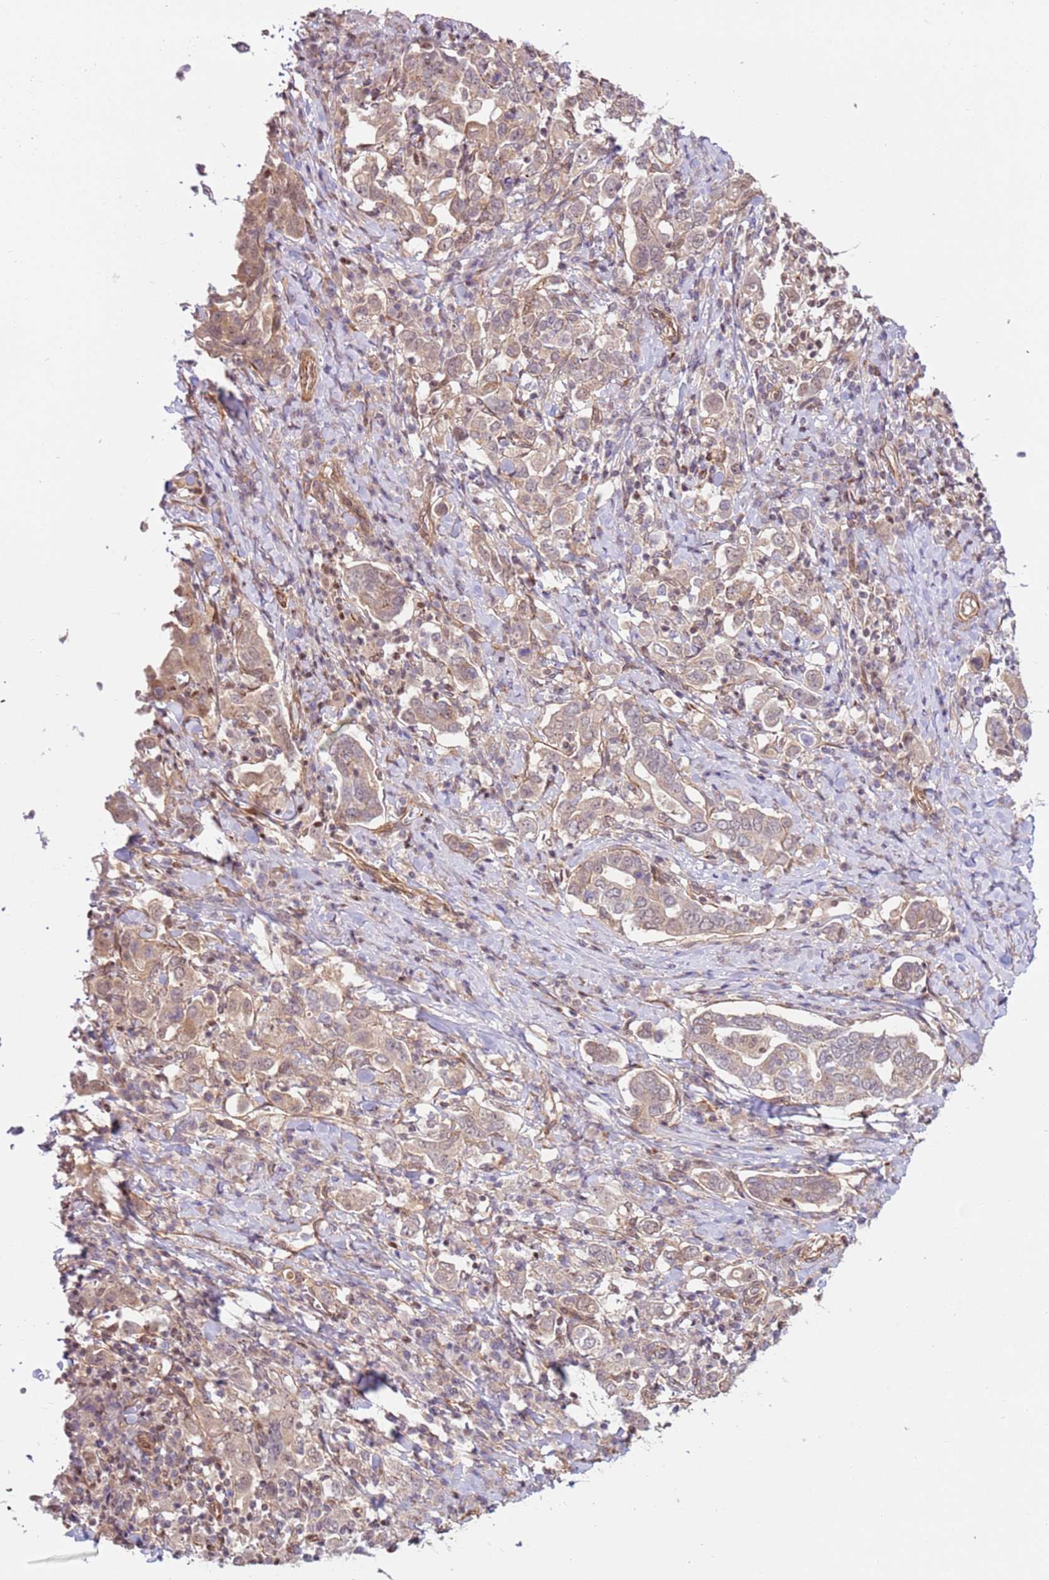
{"staining": {"intensity": "weak", "quantity": ">75%", "location": "cytoplasmic/membranous"}, "tissue": "stomach cancer", "cell_type": "Tumor cells", "image_type": "cancer", "snomed": [{"axis": "morphology", "description": "Adenocarcinoma, NOS"}, {"axis": "topography", "description": "Stomach, upper"}, {"axis": "topography", "description": "Stomach"}], "caption": "Immunohistochemistry (IHC) of stomach adenocarcinoma exhibits low levels of weak cytoplasmic/membranous expression in approximately >75% of tumor cells. Nuclei are stained in blue.", "gene": "DCAF4", "patient": {"sex": "male", "age": 62}}